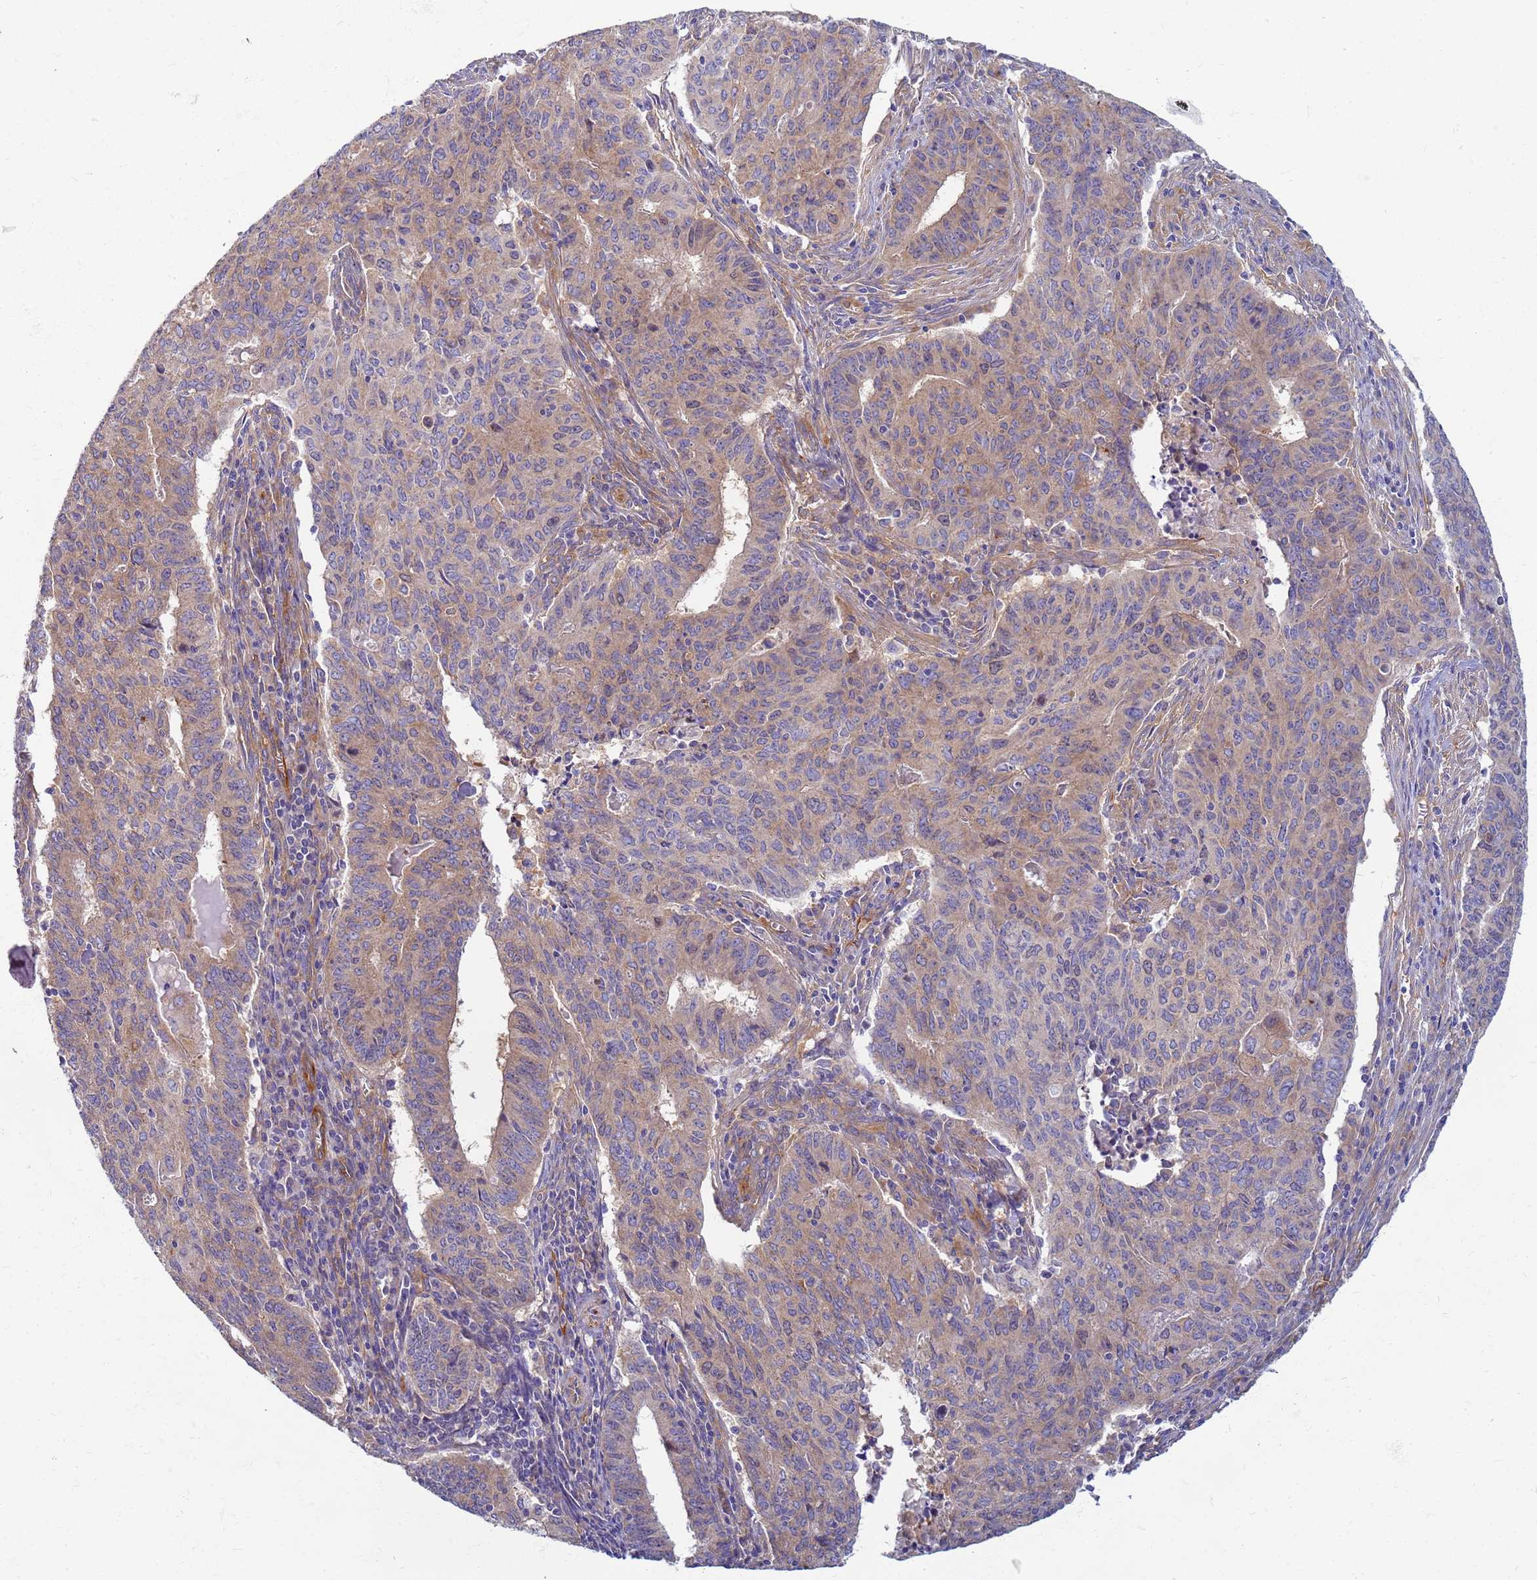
{"staining": {"intensity": "moderate", "quantity": ">75%", "location": "cytoplasmic/membranous"}, "tissue": "endometrial cancer", "cell_type": "Tumor cells", "image_type": "cancer", "snomed": [{"axis": "morphology", "description": "Adenocarcinoma, NOS"}, {"axis": "topography", "description": "Endometrium"}], "caption": "Protein expression analysis of adenocarcinoma (endometrial) demonstrates moderate cytoplasmic/membranous positivity in about >75% of tumor cells. Using DAB (brown) and hematoxylin (blue) stains, captured at high magnification using brightfield microscopy.", "gene": "EEA1", "patient": {"sex": "female", "age": 59}}